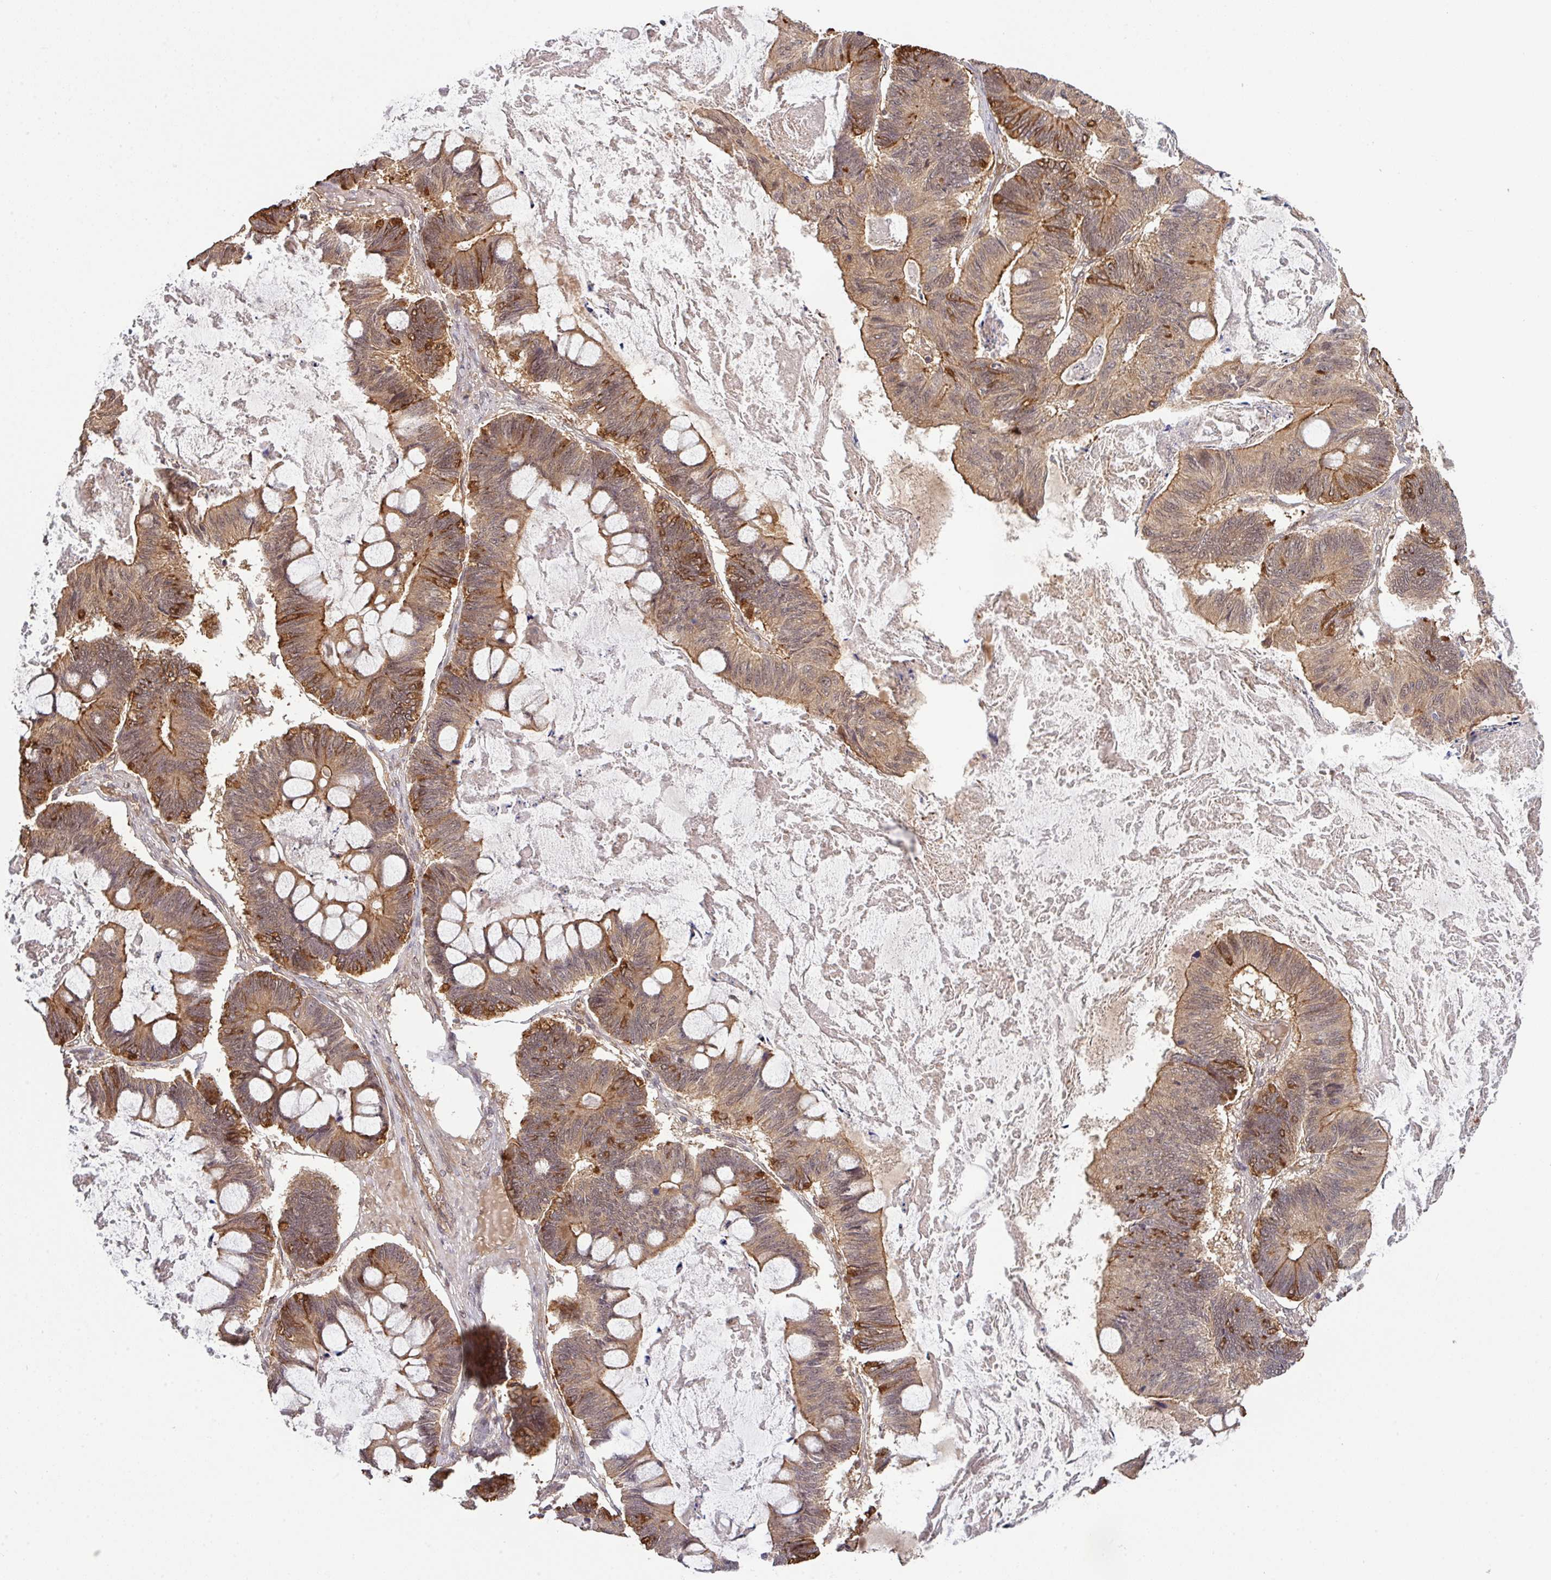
{"staining": {"intensity": "moderate", "quantity": "25%-75%", "location": "cytoplasmic/membranous"}, "tissue": "ovarian cancer", "cell_type": "Tumor cells", "image_type": "cancer", "snomed": [{"axis": "morphology", "description": "Cystadenocarcinoma, mucinous, NOS"}, {"axis": "topography", "description": "Ovary"}], "caption": "This photomicrograph demonstrates immunohistochemistry staining of human ovarian cancer (mucinous cystadenocarcinoma), with medium moderate cytoplasmic/membranous staining in about 25%-75% of tumor cells.", "gene": "ARPIN", "patient": {"sex": "female", "age": 61}}